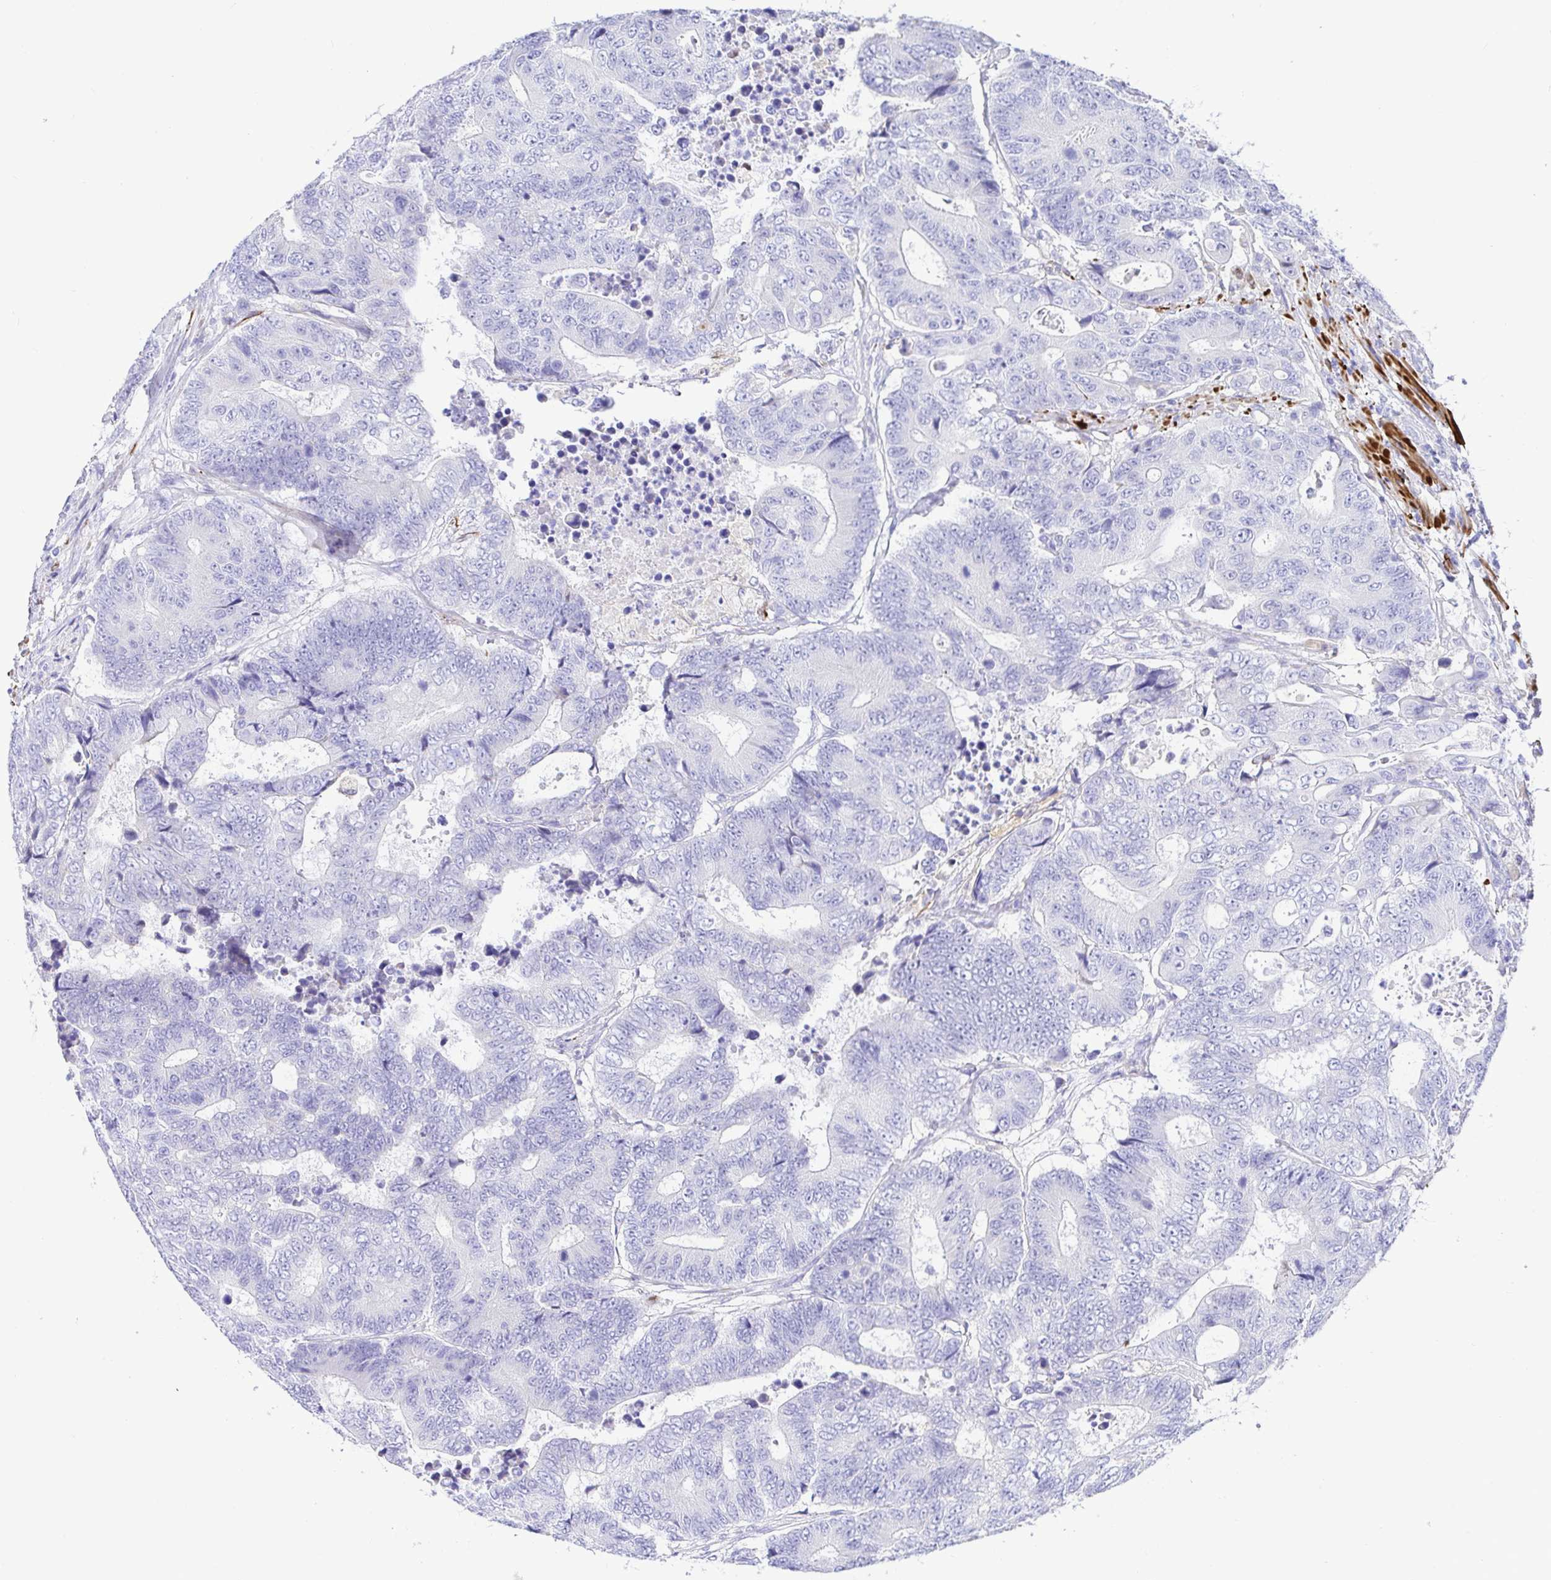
{"staining": {"intensity": "negative", "quantity": "none", "location": "none"}, "tissue": "colorectal cancer", "cell_type": "Tumor cells", "image_type": "cancer", "snomed": [{"axis": "morphology", "description": "Adenocarcinoma, NOS"}, {"axis": "topography", "description": "Colon"}], "caption": "Tumor cells show no significant positivity in colorectal cancer.", "gene": "BACE2", "patient": {"sex": "female", "age": 48}}